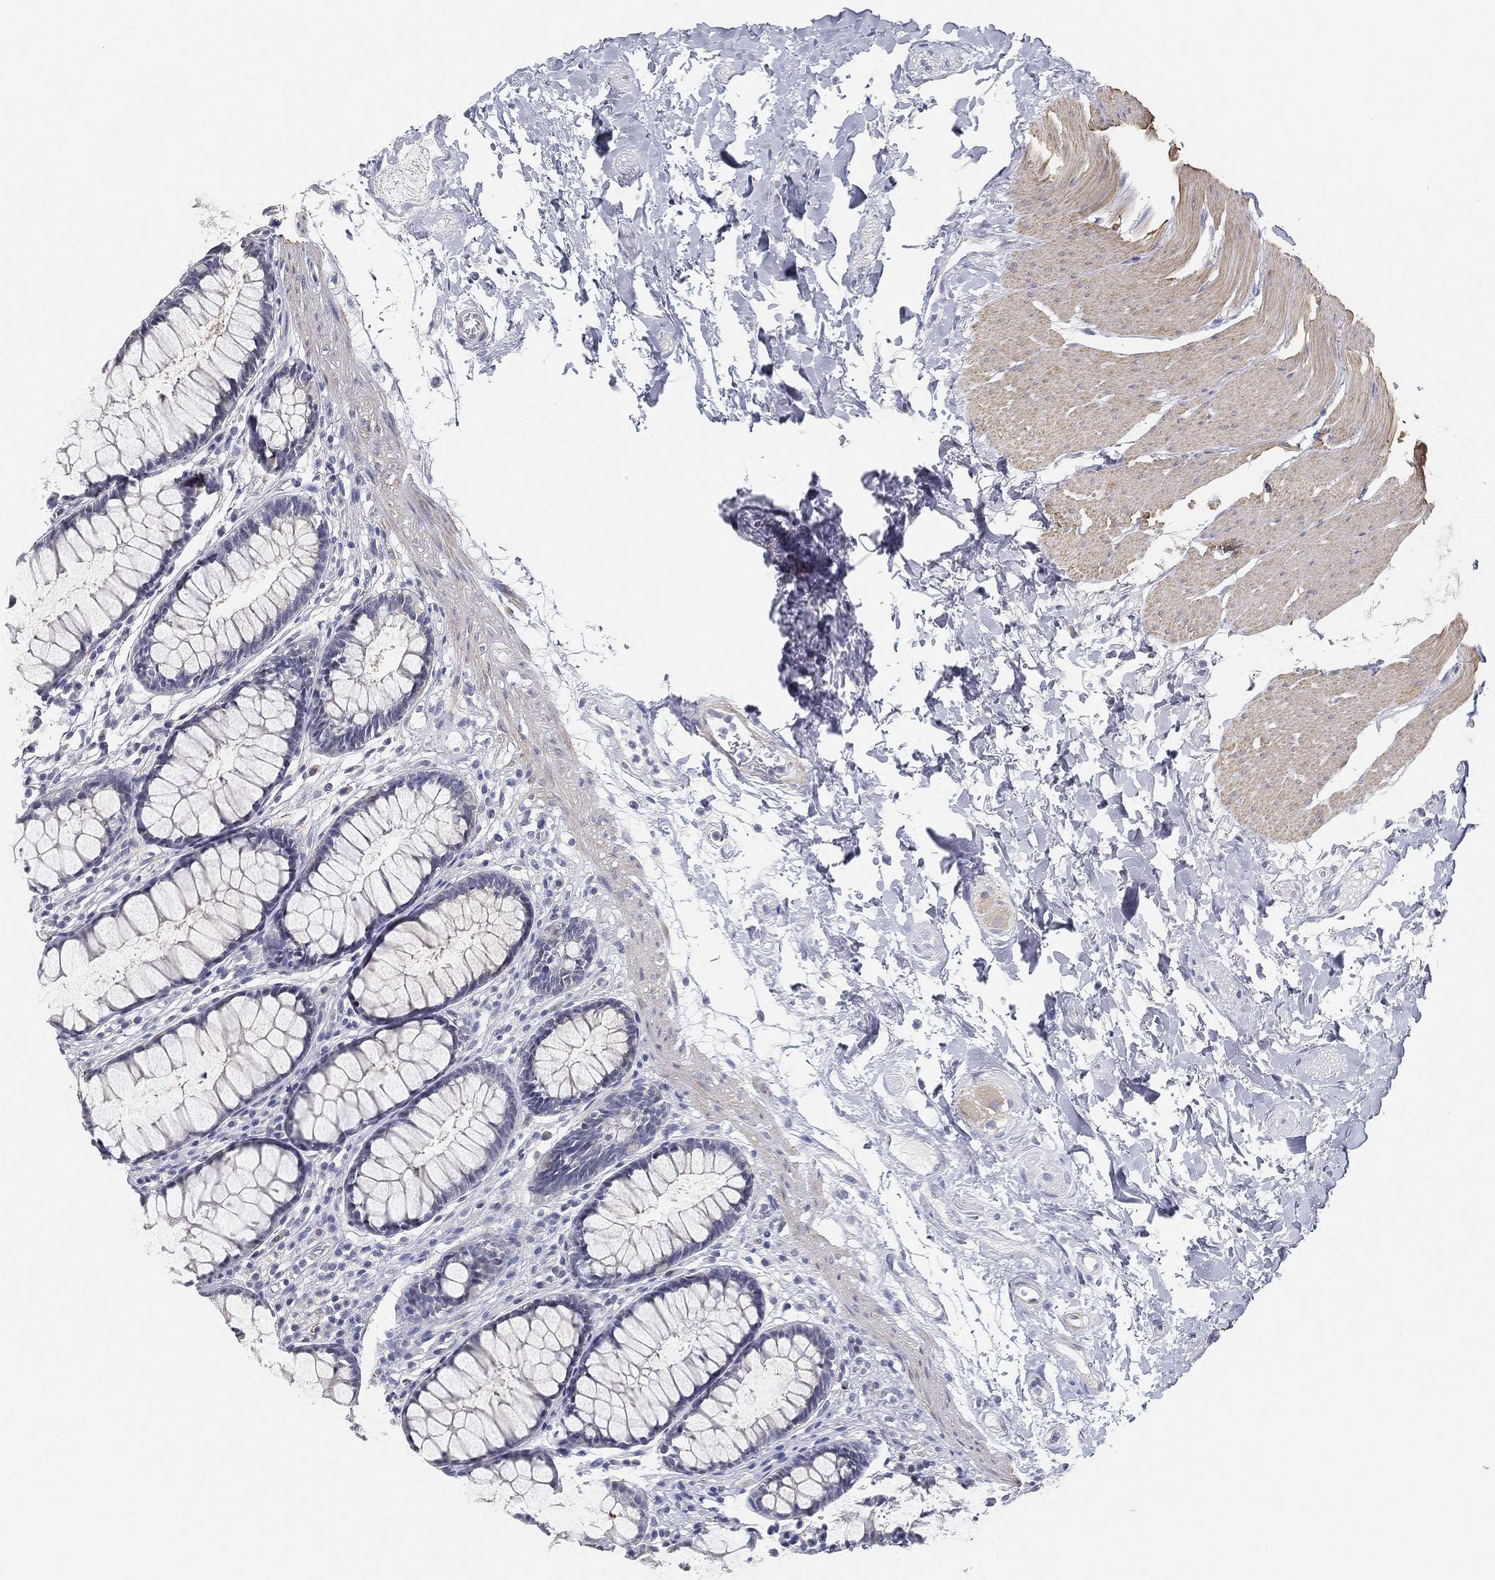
{"staining": {"intensity": "negative", "quantity": "none", "location": "none"}, "tissue": "rectum", "cell_type": "Glandular cells", "image_type": "normal", "snomed": [{"axis": "morphology", "description": "Normal tissue, NOS"}, {"axis": "topography", "description": "Rectum"}], "caption": "Protein analysis of unremarkable rectum demonstrates no significant staining in glandular cells.", "gene": "GPR61", "patient": {"sex": "male", "age": 72}}